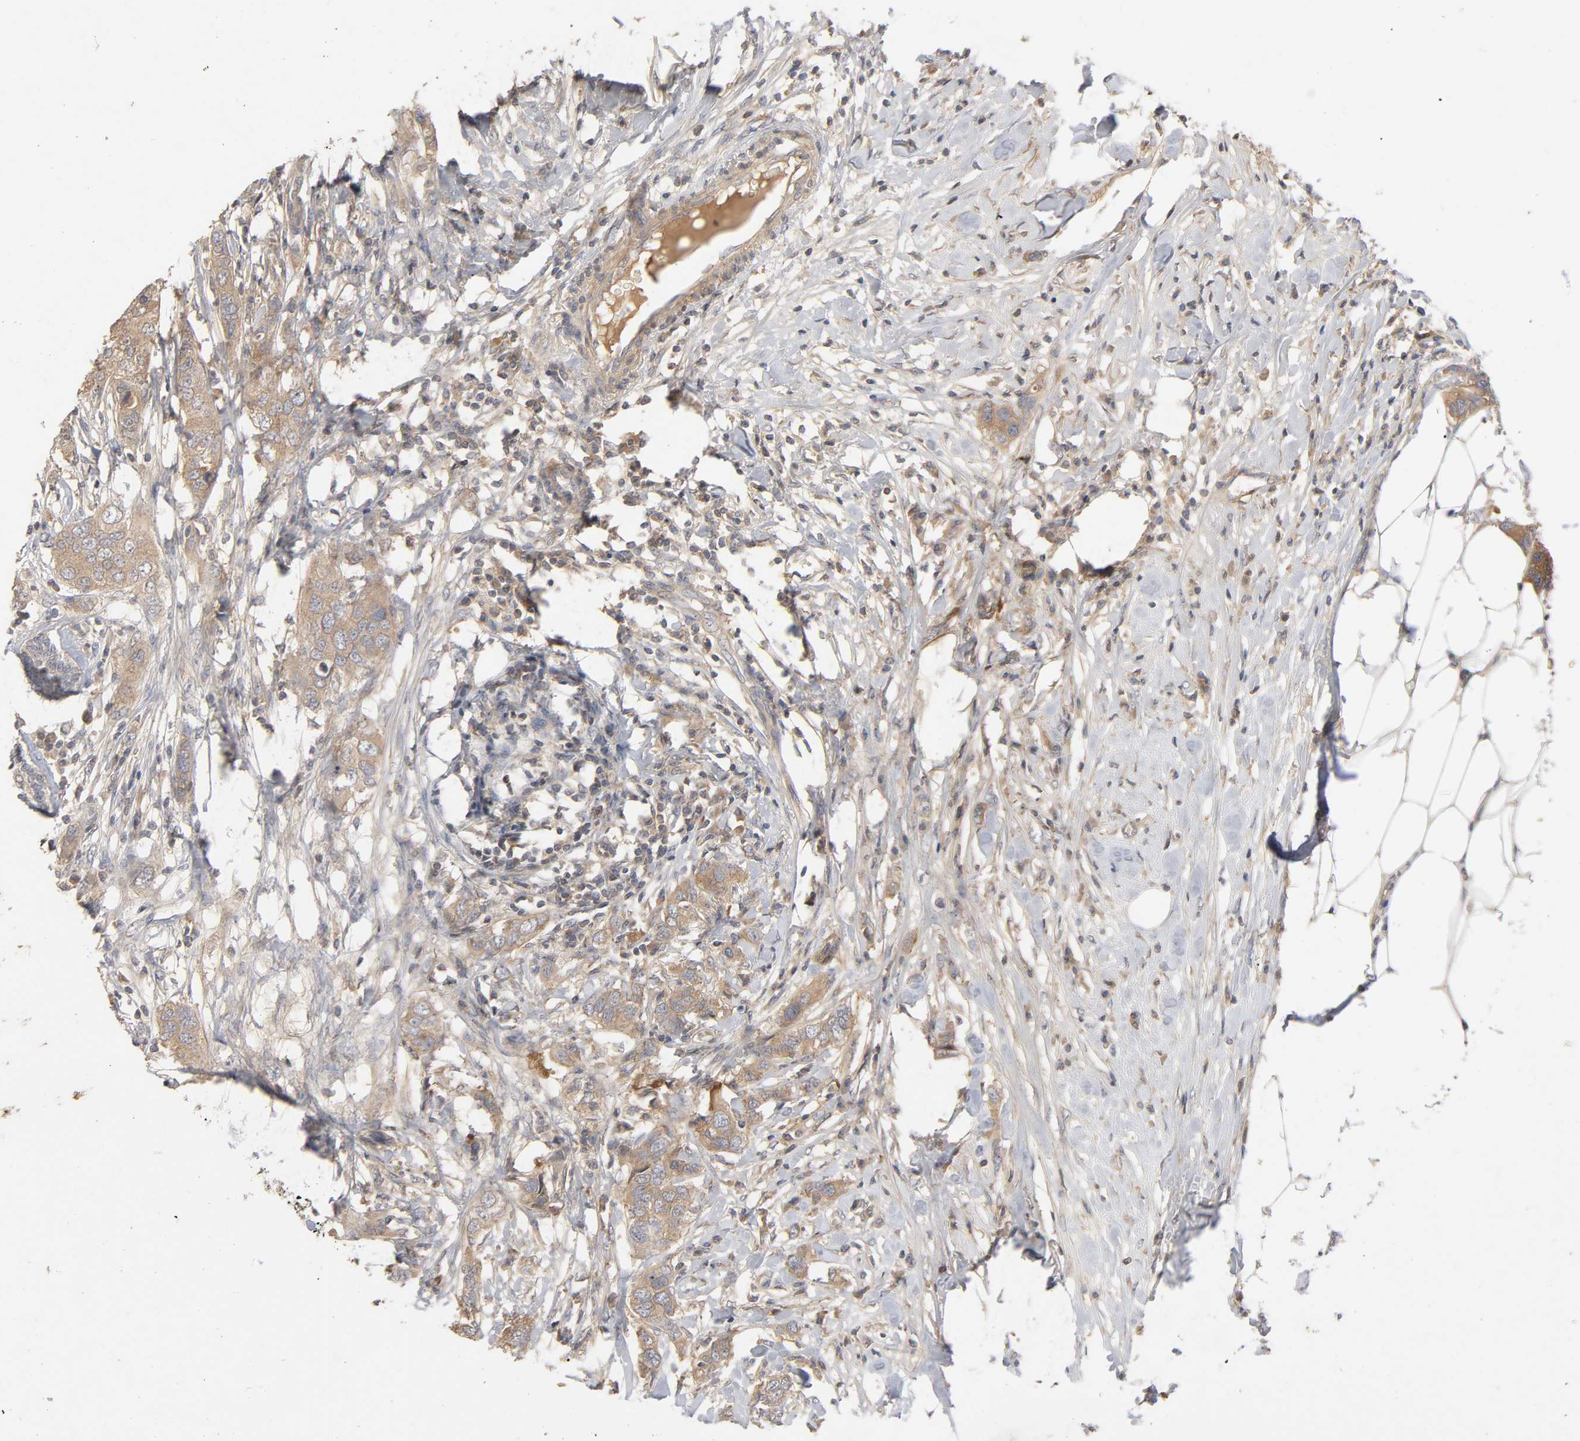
{"staining": {"intensity": "moderate", "quantity": ">75%", "location": "cytoplasmic/membranous"}, "tissue": "breast cancer", "cell_type": "Tumor cells", "image_type": "cancer", "snomed": [{"axis": "morphology", "description": "Duct carcinoma"}, {"axis": "topography", "description": "Breast"}], "caption": "Breast invasive ductal carcinoma stained with a brown dye reveals moderate cytoplasmic/membranous positive positivity in about >75% of tumor cells.", "gene": "CPB2", "patient": {"sex": "female", "age": 50}}